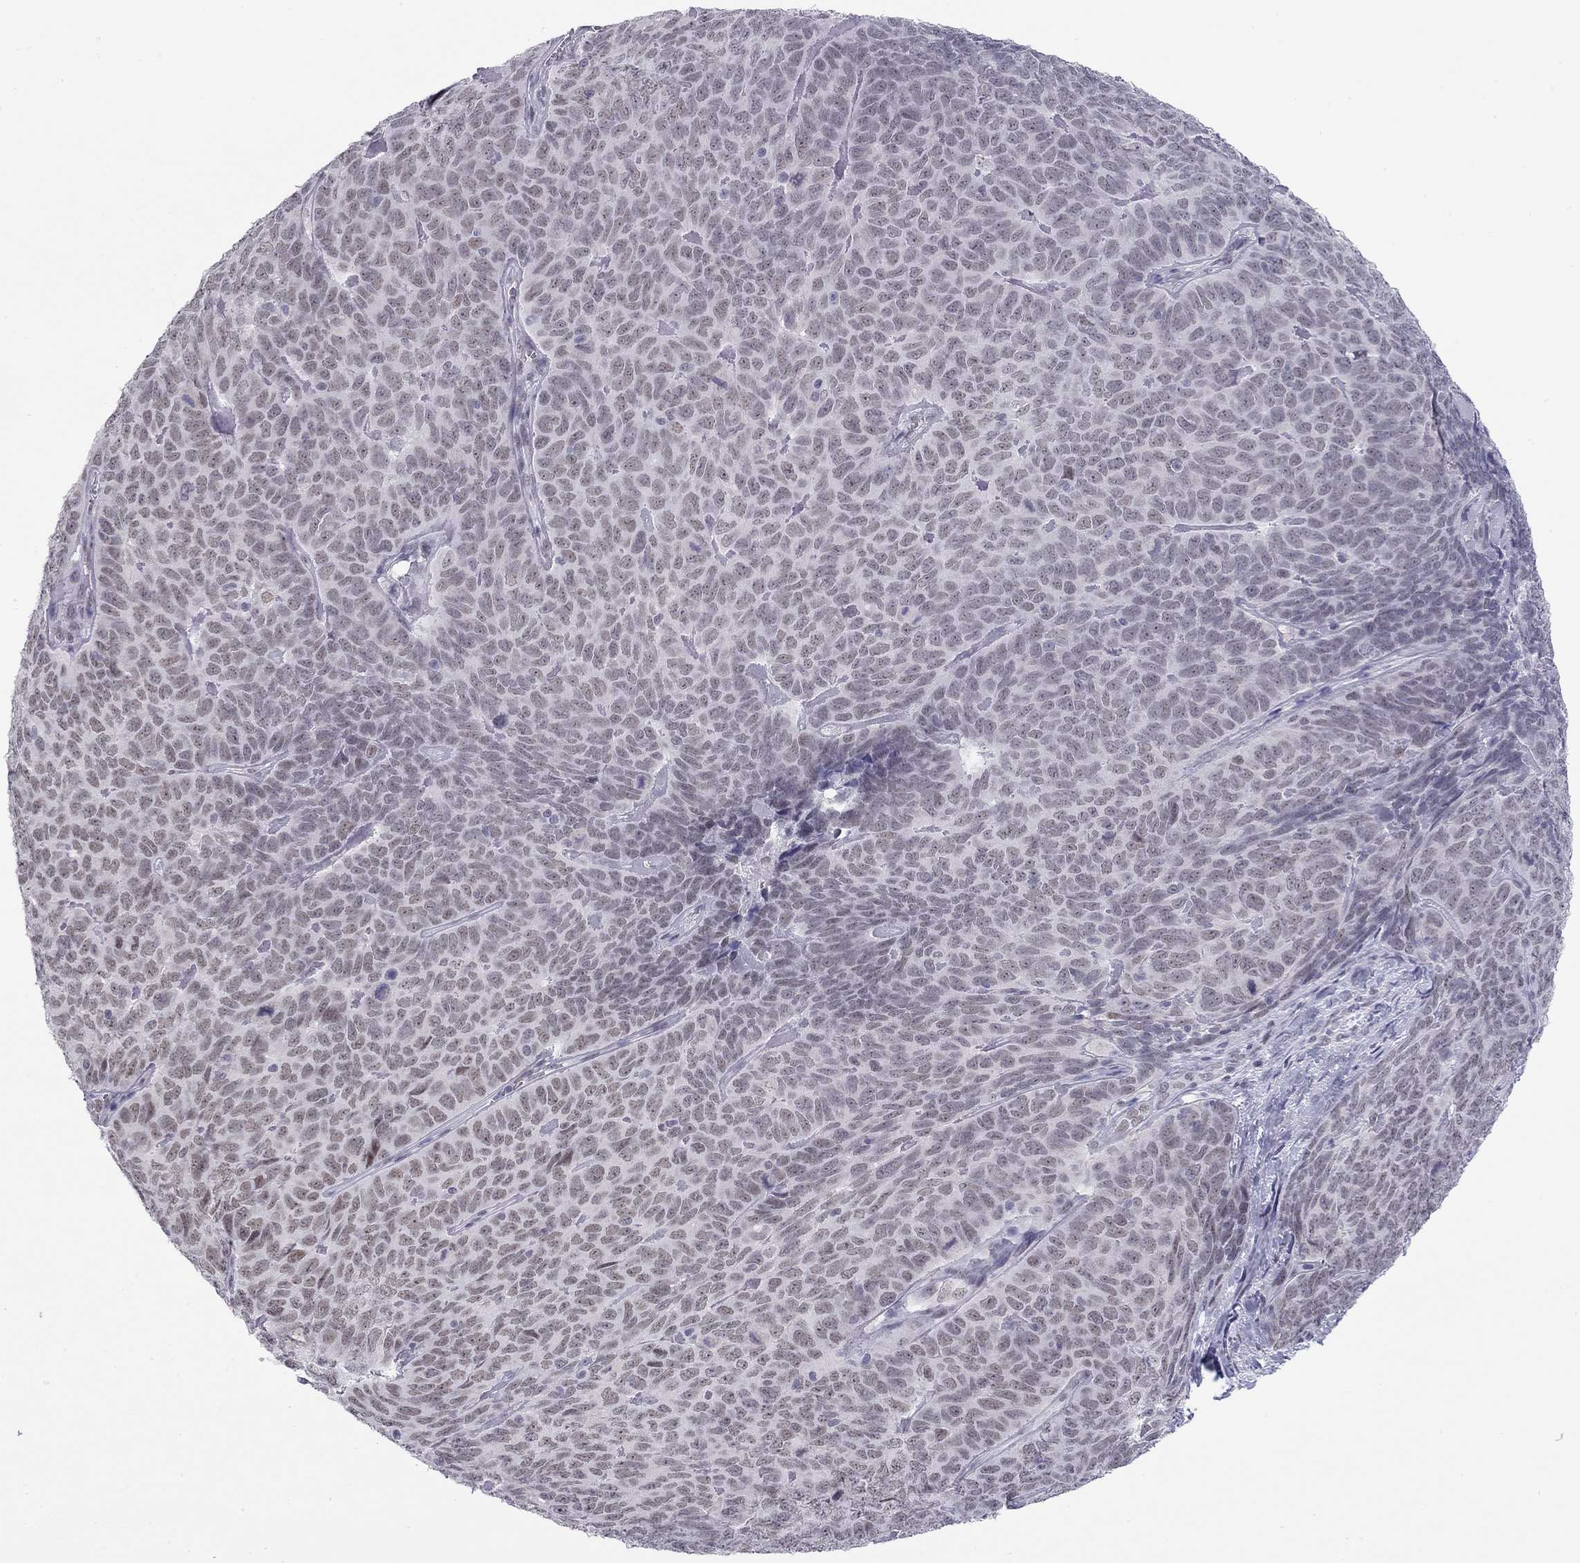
{"staining": {"intensity": "weak", "quantity": ">75%", "location": "nuclear"}, "tissue": "skin cancer", "cell_type": "Tumor cells", "image_type": "cancer", "snomed": [{"axis": "morphology", "description": "Squamous cell carcinoma, NOS"}, {"axis": "topography", "description": "Skin"}, {"axis": "topography", "description": "Anal"}], "caption": "Immunohistochemical staining of skin squamous cell carcinoma shows low levels of weak nuclear positivity in approximately >75% of tumor cells. The staining was performed using DAB (3,3'-diaminobenzidine) to visualize the protein expression in brown, while the nuclei were stained in blue with hematoxylin (Magnification: 20x).", "gene": "DOT1L", "patient": {"sex": "female", "age": 51}}